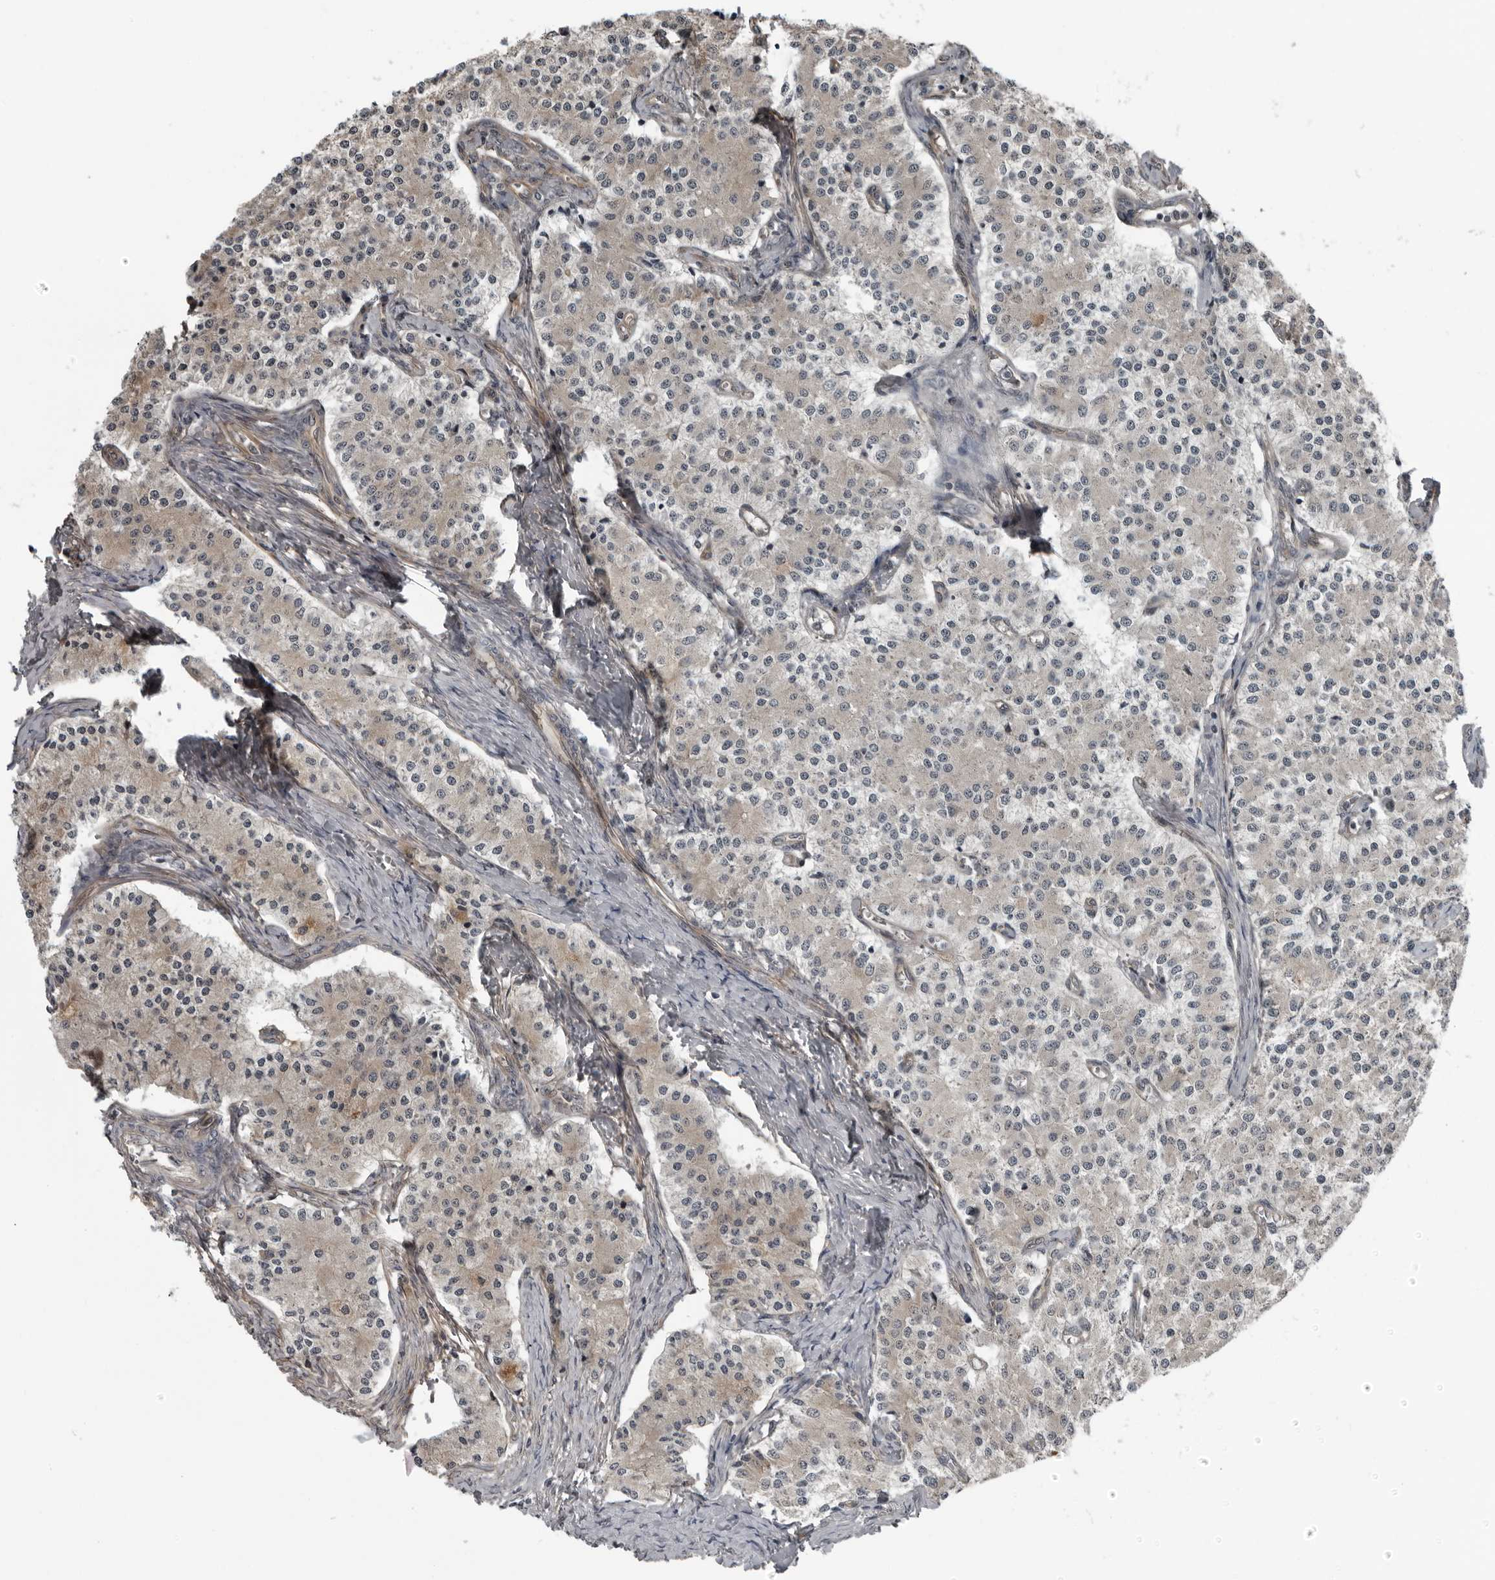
{"staining": {"intensity": "weak", "quantity": "<25%", "location": "cytoplasmic/membranous"}, "tissue": "carcinoid", "cell_type": "Tumor cells", "image_type": "cancer", "snomed": [{"axis": "morphology", "description": "Carcinoid, malignant, NOS"}, {"axis": "topography", "description": "Colon"}], "caption": "Image shows no significant protein expression in tumor cells of carcinoid.", "gene": "FAM102B", "patient": {"sex": "female", "age": 52}}